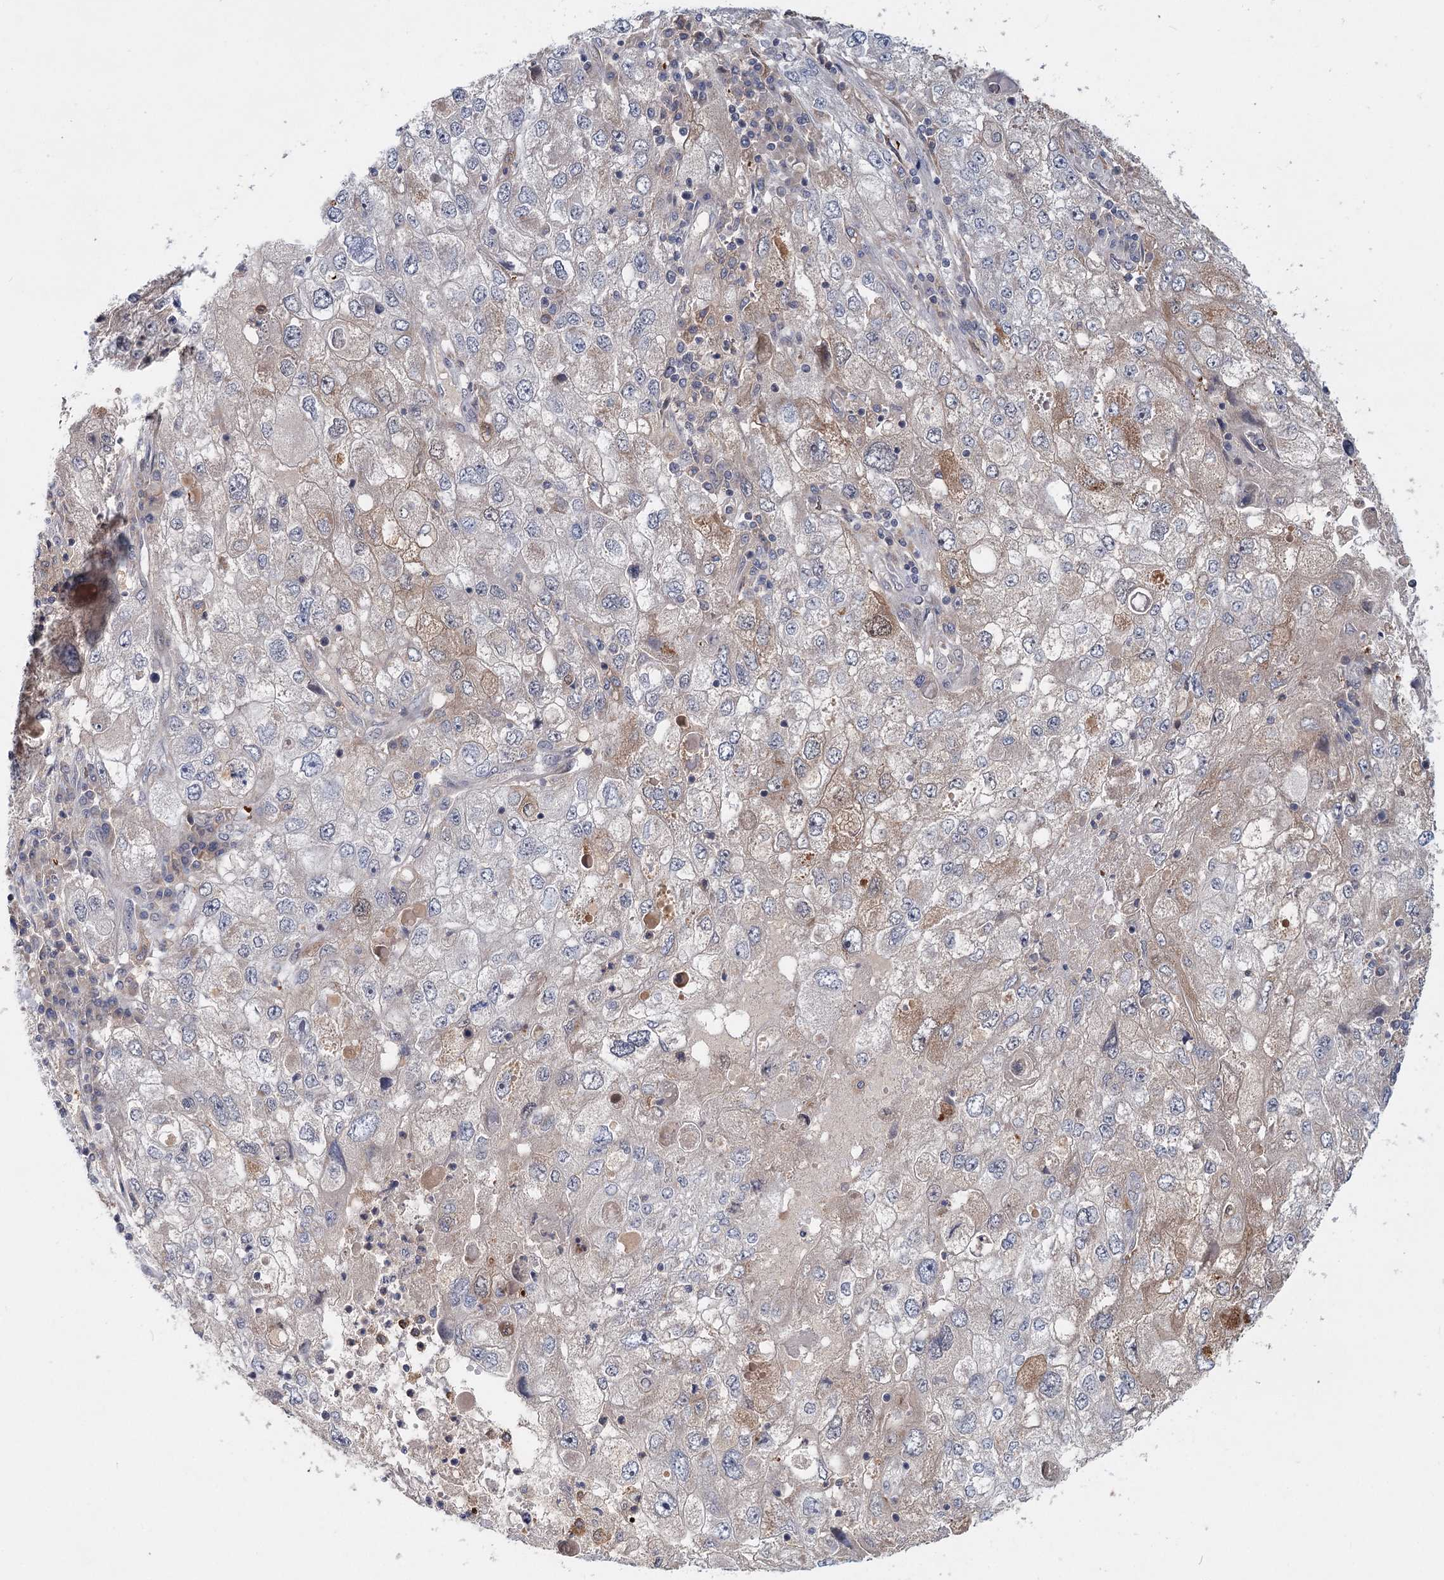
{"staining": {"intensity": "moderate", "quantity": "<25%", "location": "cytoplasmic/membranous"}, "tissue": "endometrial cancer", "cell_type": "Tumor cells", "image_type": "cancer", "snomed": [{"axis": "morphology", "description": "Adenocarcinoma, NOS"}, {"axis": "topography", "description": "Endometrium"}], "caption": "This is an image of immunohistochemistry staining of endometrial cancer (adenocarcinoma), which shows moderate staining in the cytoplasmic/membranous of tumor cells.", "gene": "AP3B1", "patient": {"sex": "female", "age": 49}}